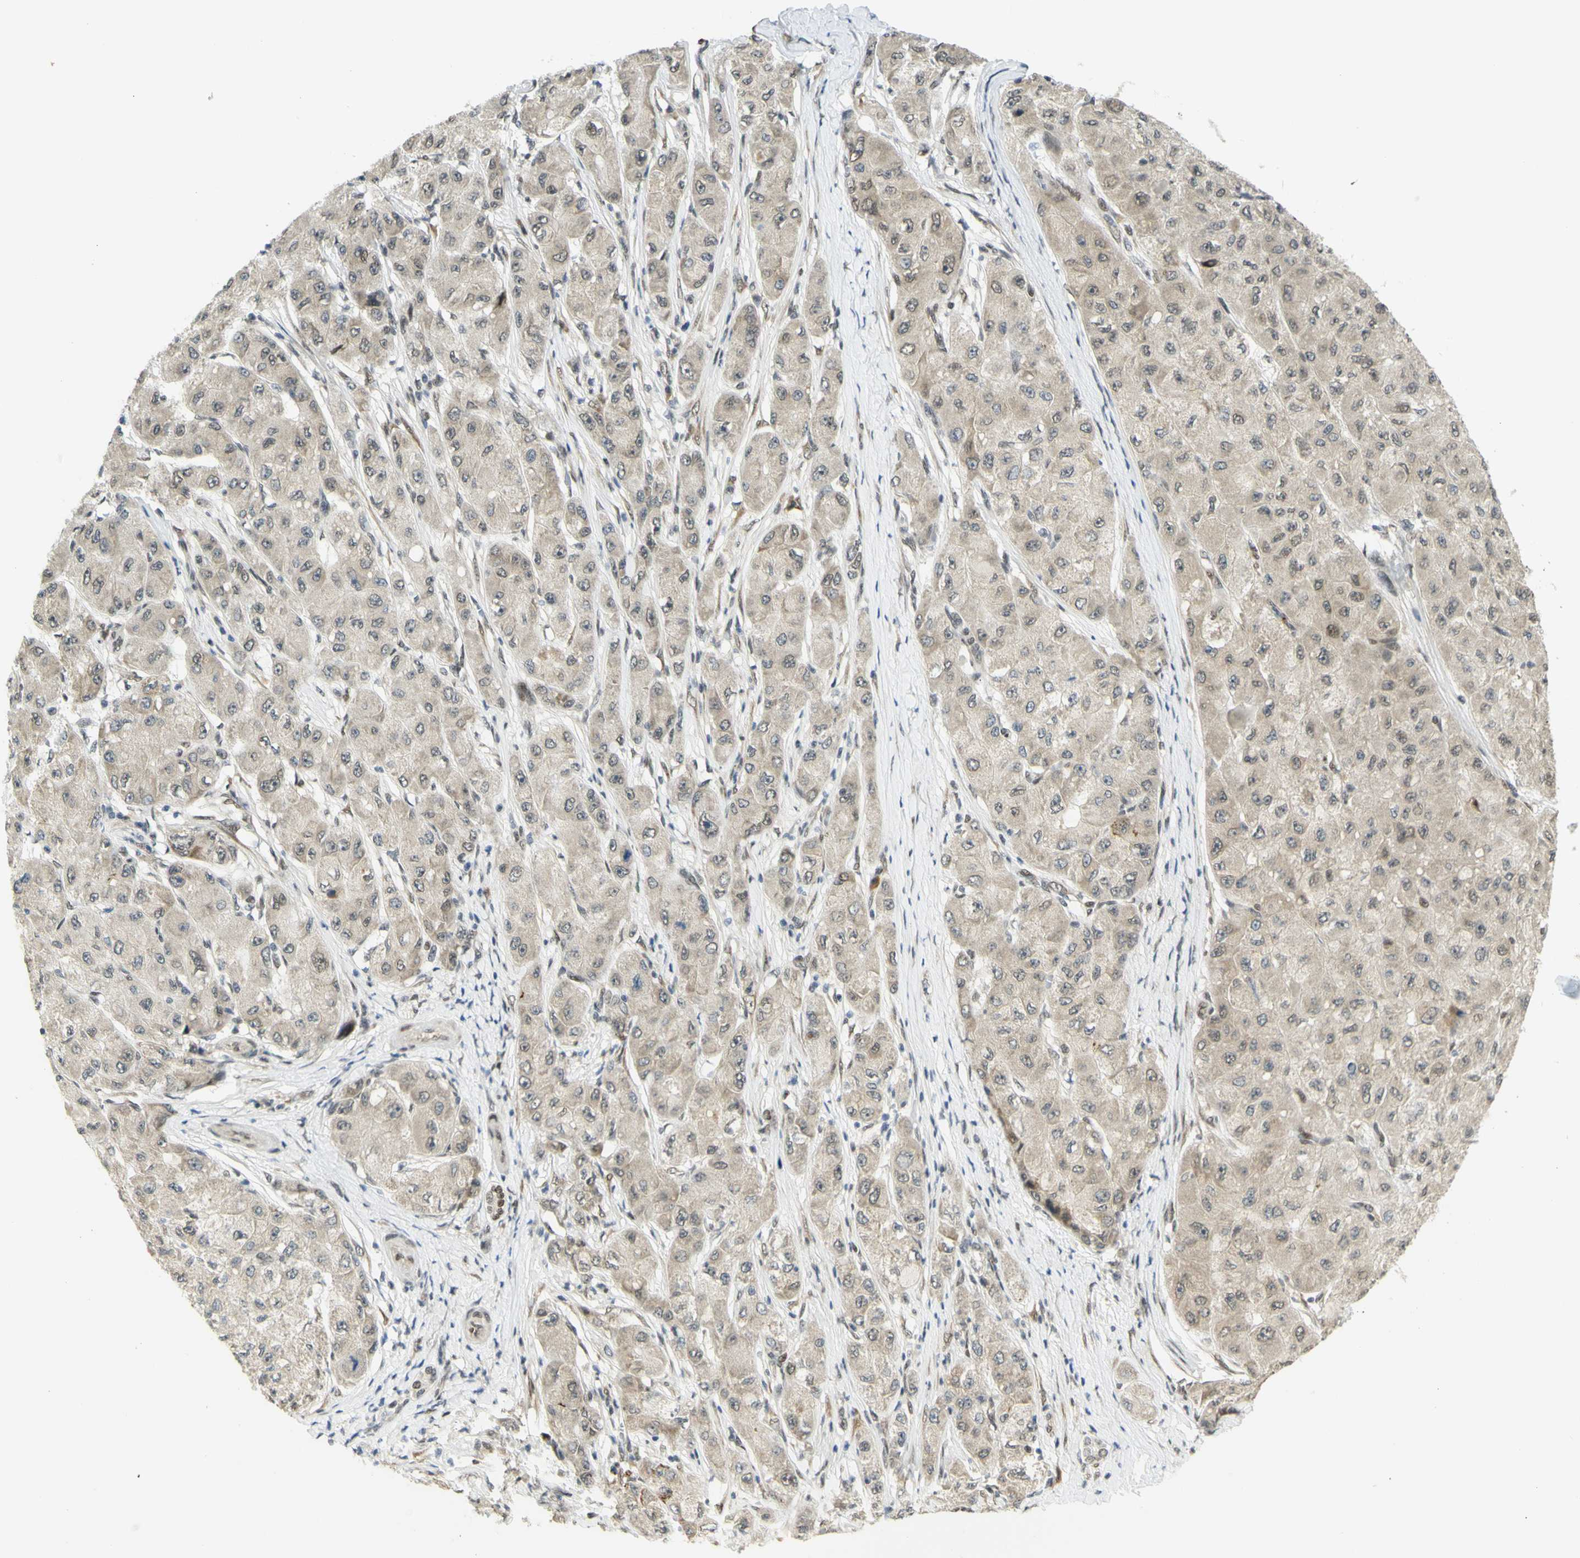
{"staining": {"intensity": "weak", "quantity": ">75%", "location": "nuclear"}, "tissue": "liver cancer", "cell_type": "Tumor cells", "image_type": "cancer", "snomed": [{"axis": "morphology", "description": "Carcinoma, Hepatocellular, NOS"}, {"axis": "topography", "description": "Liver"}], "caption": "Immunohistochemical staining of liver cancer (hepatocellular carcinoma) displays low levels of weak nuclear positivity in about >75% of tumor cells.", "gene": "DDX1", "patient": {"sex": "male", "age": 80}}